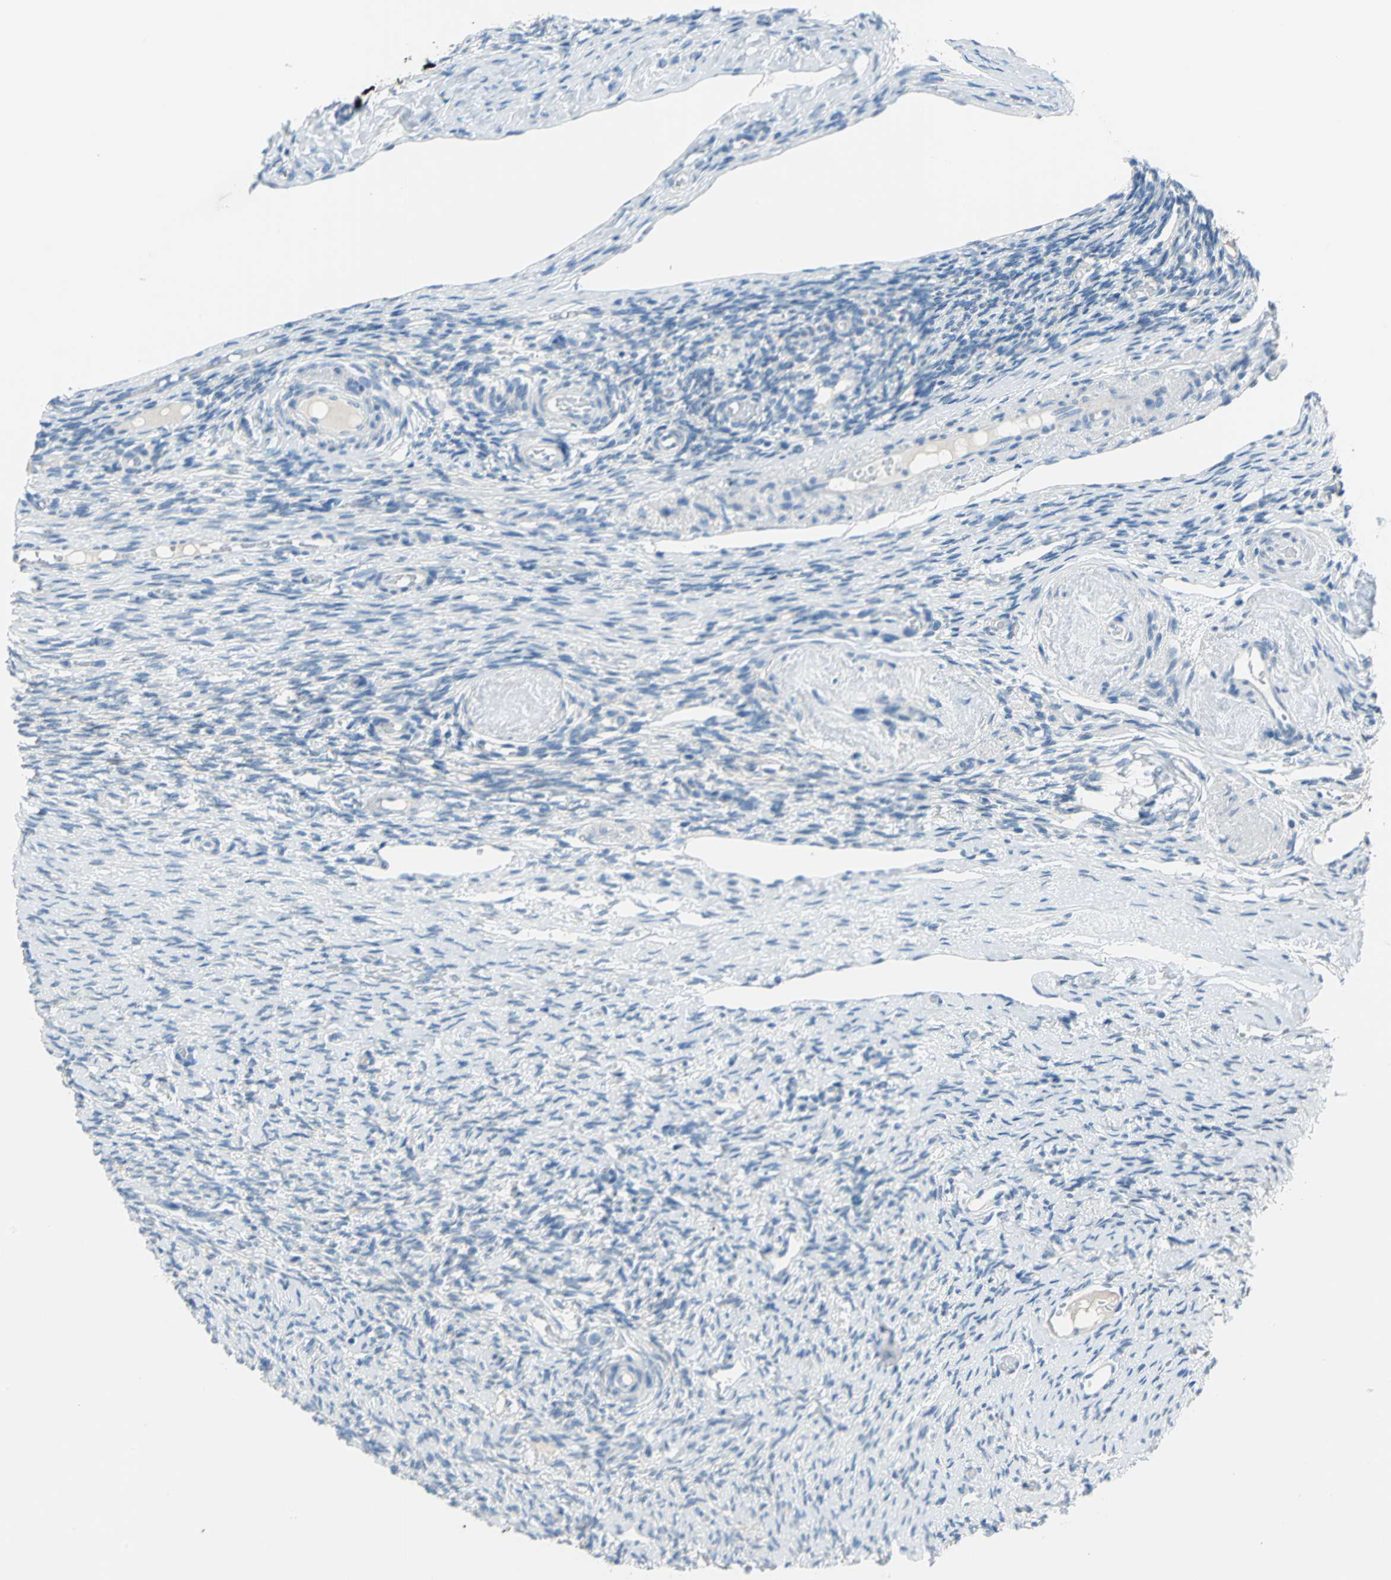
{"staining": {"intensity": "negative", "quantity": "none", "location": "none"}, "tissue": "ovary", "cell_type": "Ovarian stroma cells", "image_type": "normal", "snomed": [{"axis": "morphology", "description": "Normal tissue, NOS"}, {"axis": "topography", "description": "Ovary"}], "caption": "IHC micrograph of normal ovary stained for a protein (brown), which displays no staining in ovarian stroma cells. The staining was performed using DAB (3,3'-diaminobenzidine) to visualize the protein expression in brown, while the nuclei were stained in blue with hematoxylin (Magnification: 20x).", "gene": "MUC4", "patient": {"sex": "female", "age": 60}}